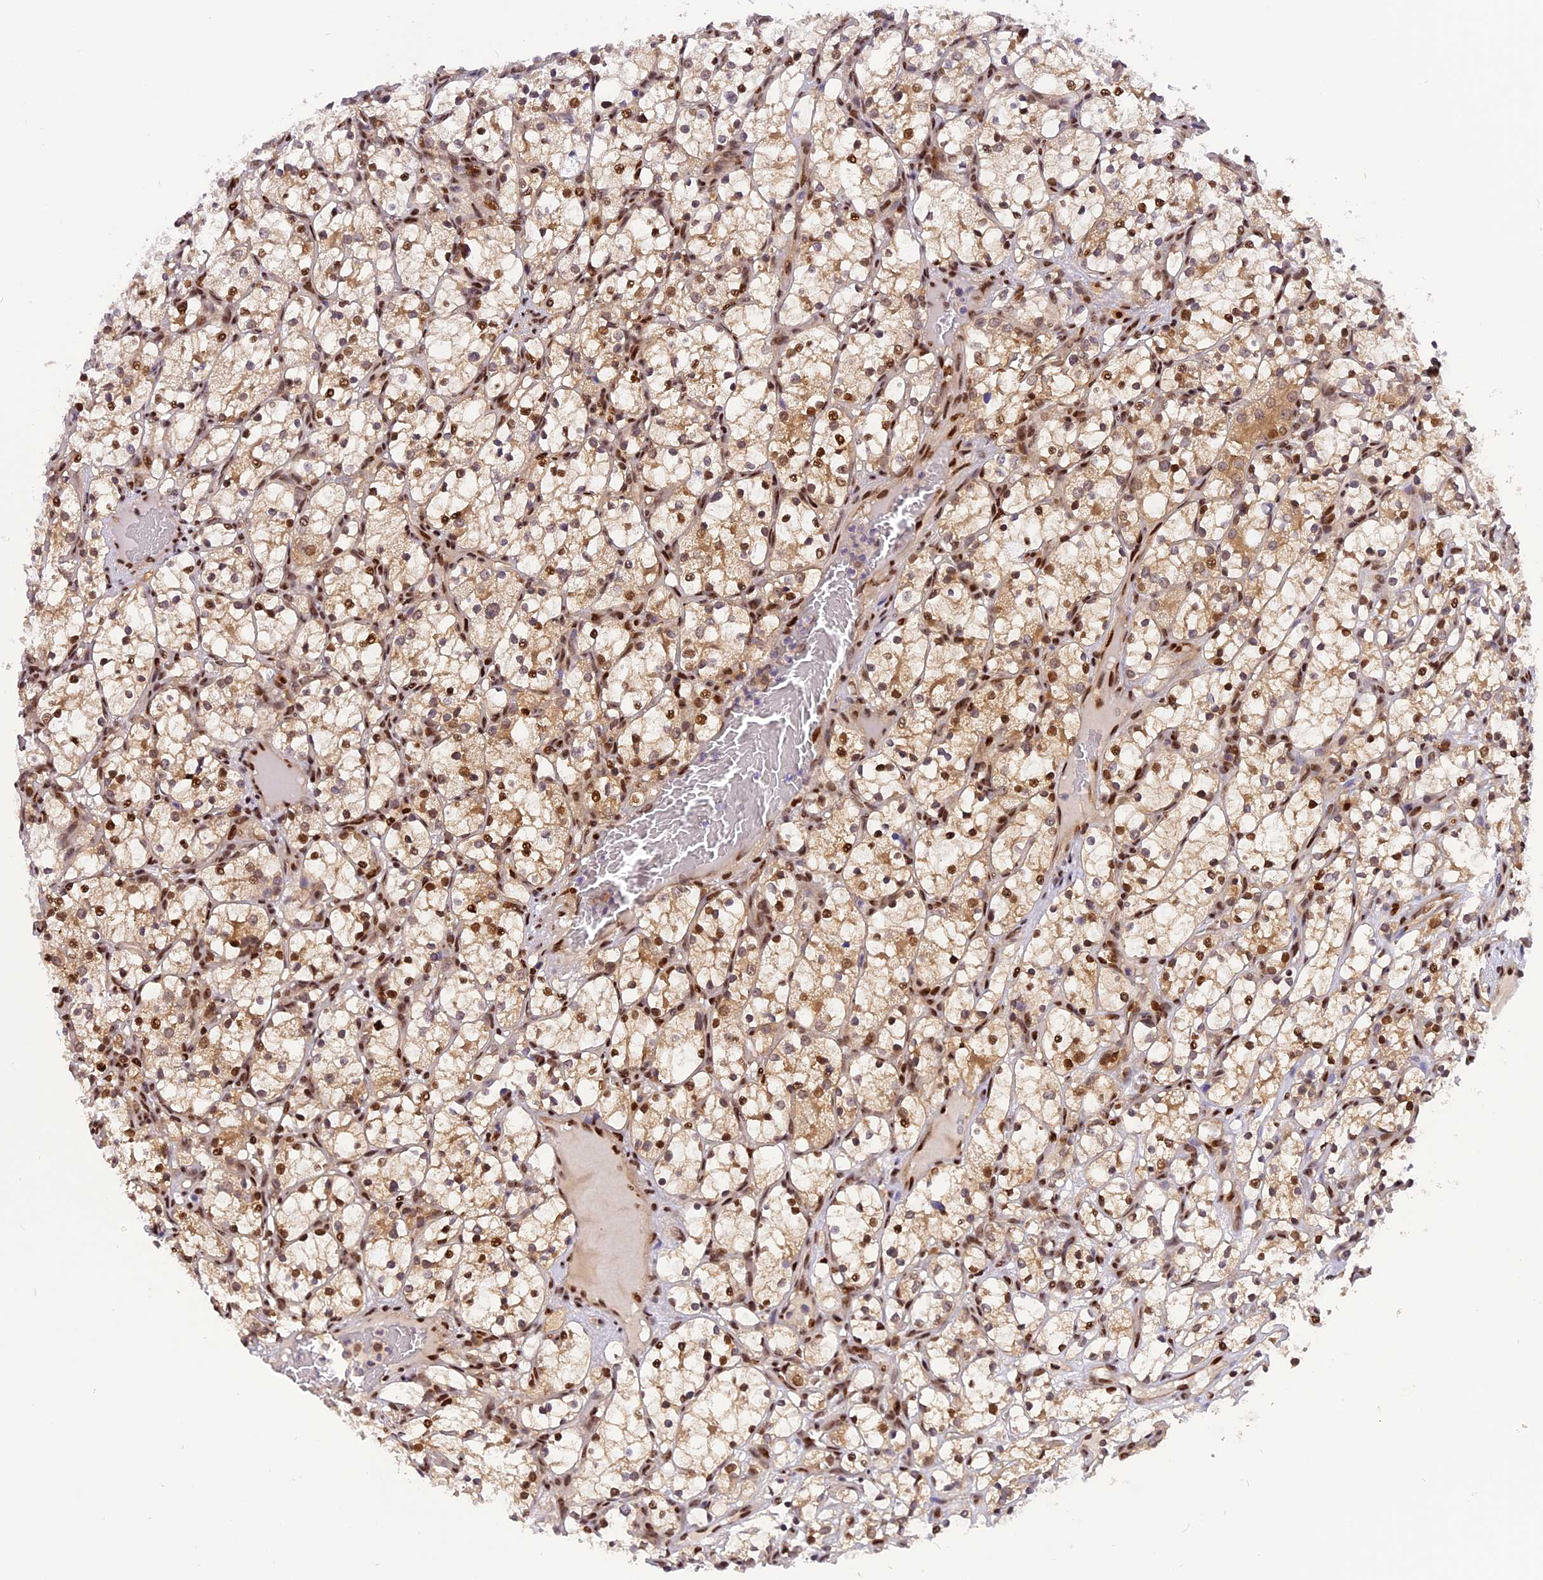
{"staining": {"intensity": "moderate", "quantity": ">75%", "location": "nuclear"}, "tissue": "renal cancer", "cell_type": "Tumor cells", "image_type": "cancer", "snomed": [{"axis": "morphology", "description": "Adenocarcinoma, NOS"}, {"axis": "topography", "description": "Kidney"}], "caption": "Moderate nuclear protein staining is present in about >75% of tumor cells in renal cancer (adenocarcinoma). The protein of interest is stained brown, and the nuclei are stained in blue (DAB (3,3'-diaminobenzidine) IHC with brightfield microscopy, high magnification).", "gene": "RABGGTA", "patient": {"sex": "female", "age": 69}}